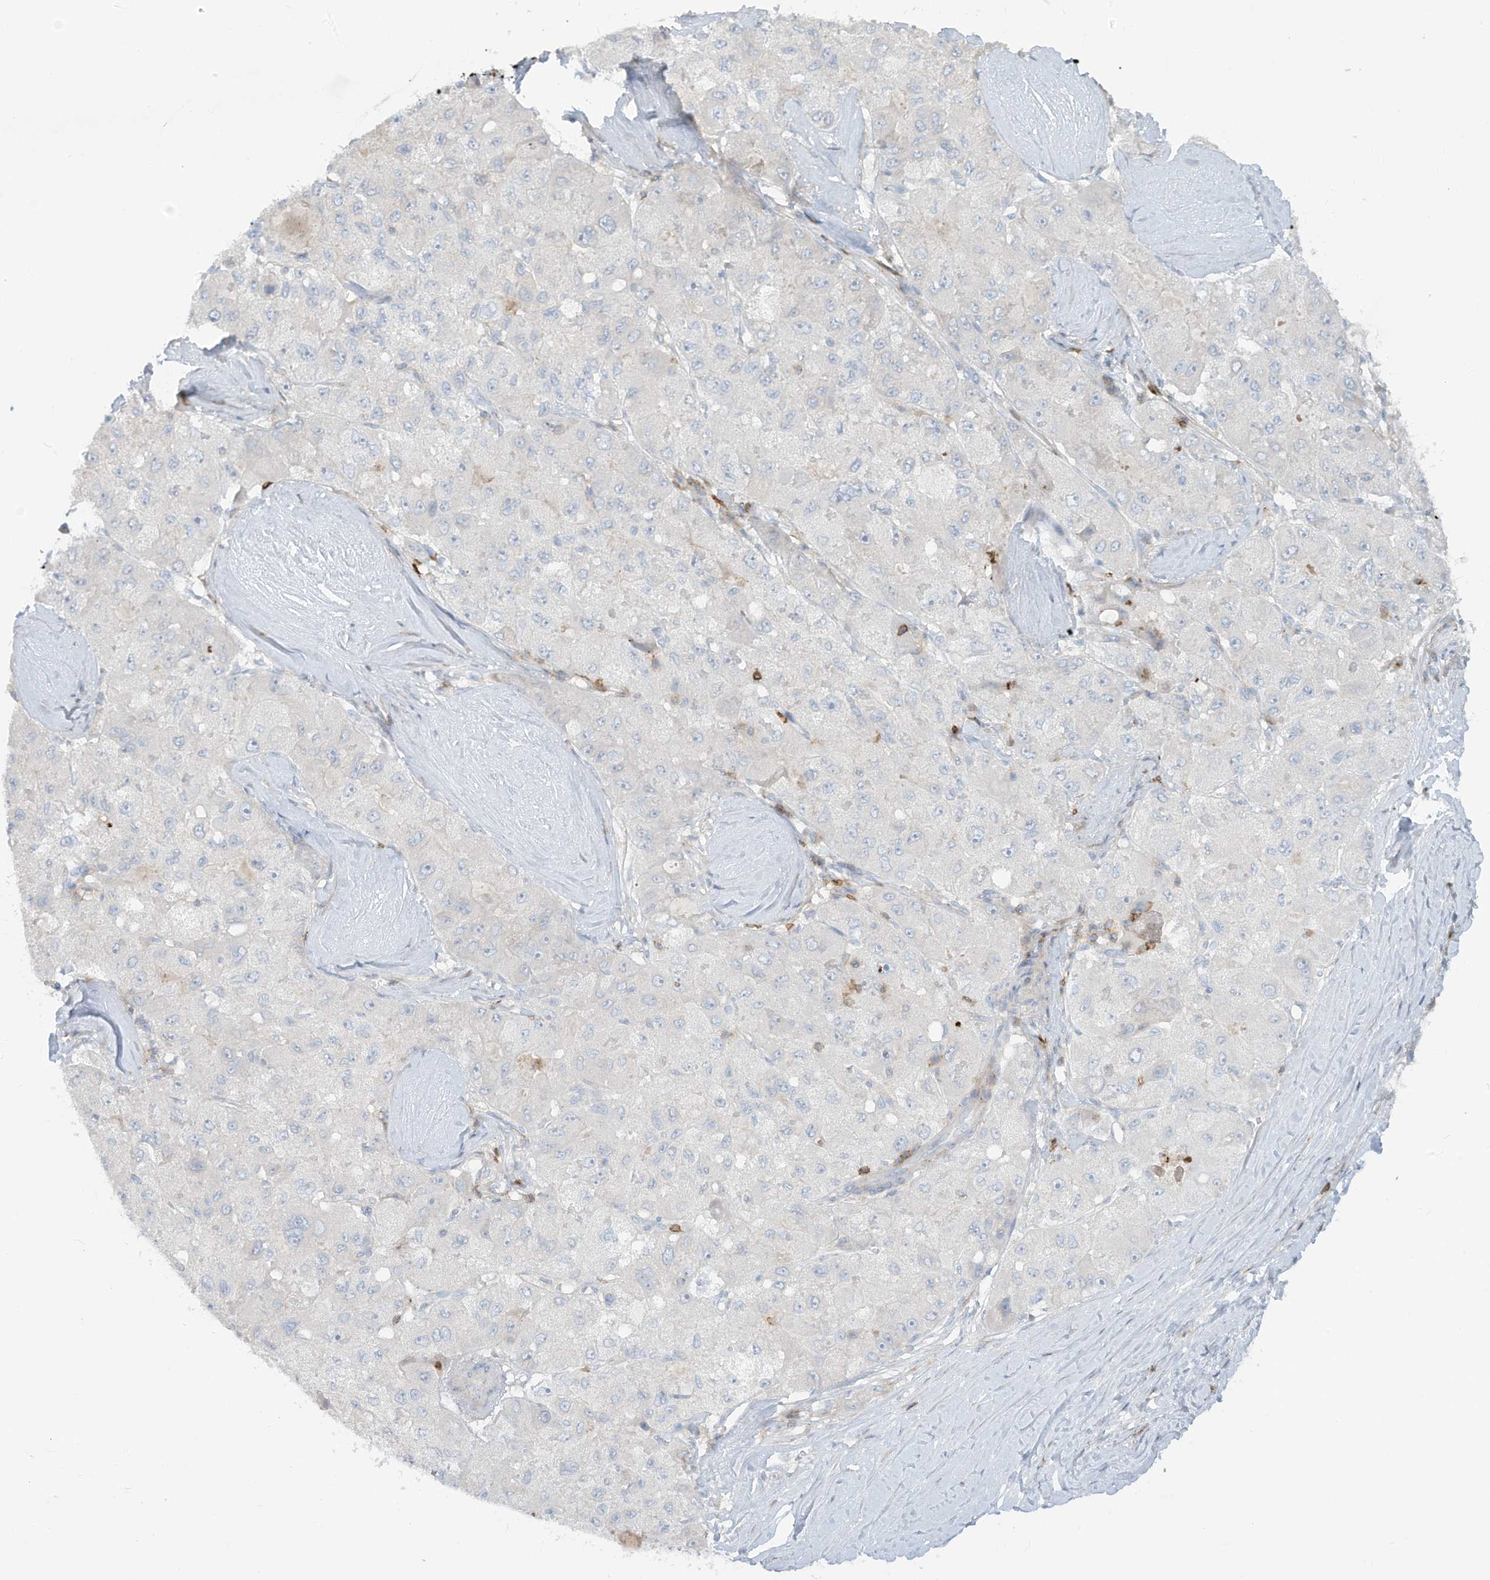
{"staining": {"intensity": "negative", "quantity": "none", "location": "none"}, "tissue": "liver cancer", "cell_type": "Tumor cells", "image_type": "cancer", "snomed": [{"axis": "morphology", "description": "Carcinoma, Hepatocellular, NOS"}, {"axis": "topography", "description": "Liver"}], "caption": "This micrograph is of liver cancer stained with IHC to label a protein in brown with the nuclei are counter-stained blue. There is no staining in tumor cells.", "gene": "NOTO", "patient": {"sex": "male", "age": 80}}